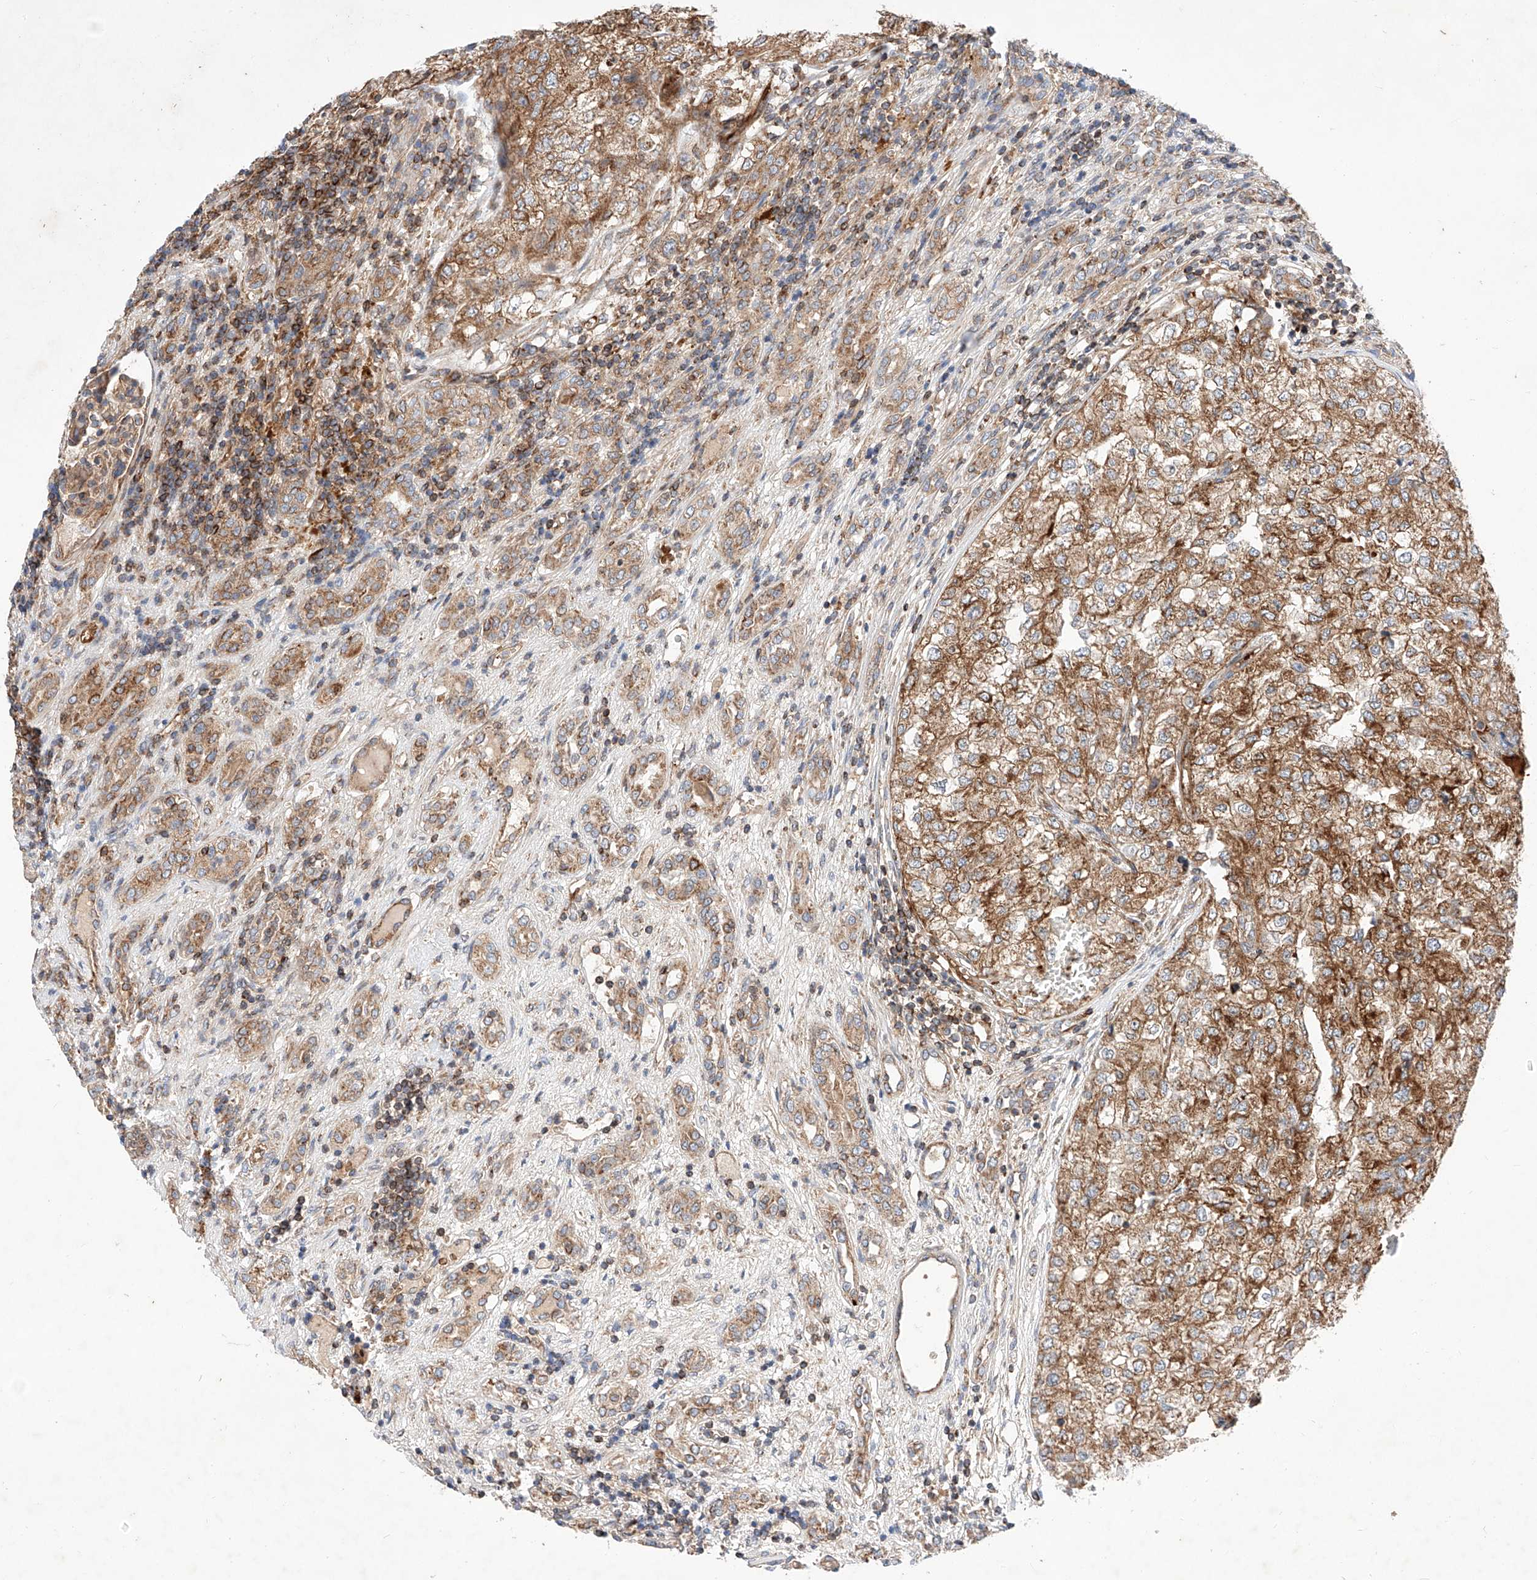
{"staining": {"intensity": "moderate", "quantity": ">75%", "location": "cytoplasmic/membranous"}, "tissue": "renal cancer", "cell_type": "Tumor cells", "image_type": "cancer", "snomed": [{"axis": "morphology", "description": "Adenocarcinoma, NOS"}, {"axis": "topography", "description": "Kidney"}], "caption": "Immunohistochemistry photomicrograph of human adenocarcinoma (renal) stained for a protein (brown), which shows medium levels of moderate cytoplasmic/membranous staining in approximately >75% of tumor cells.", "gene": "NR1D1", "patient": {"sex": "female", "age": 54}}